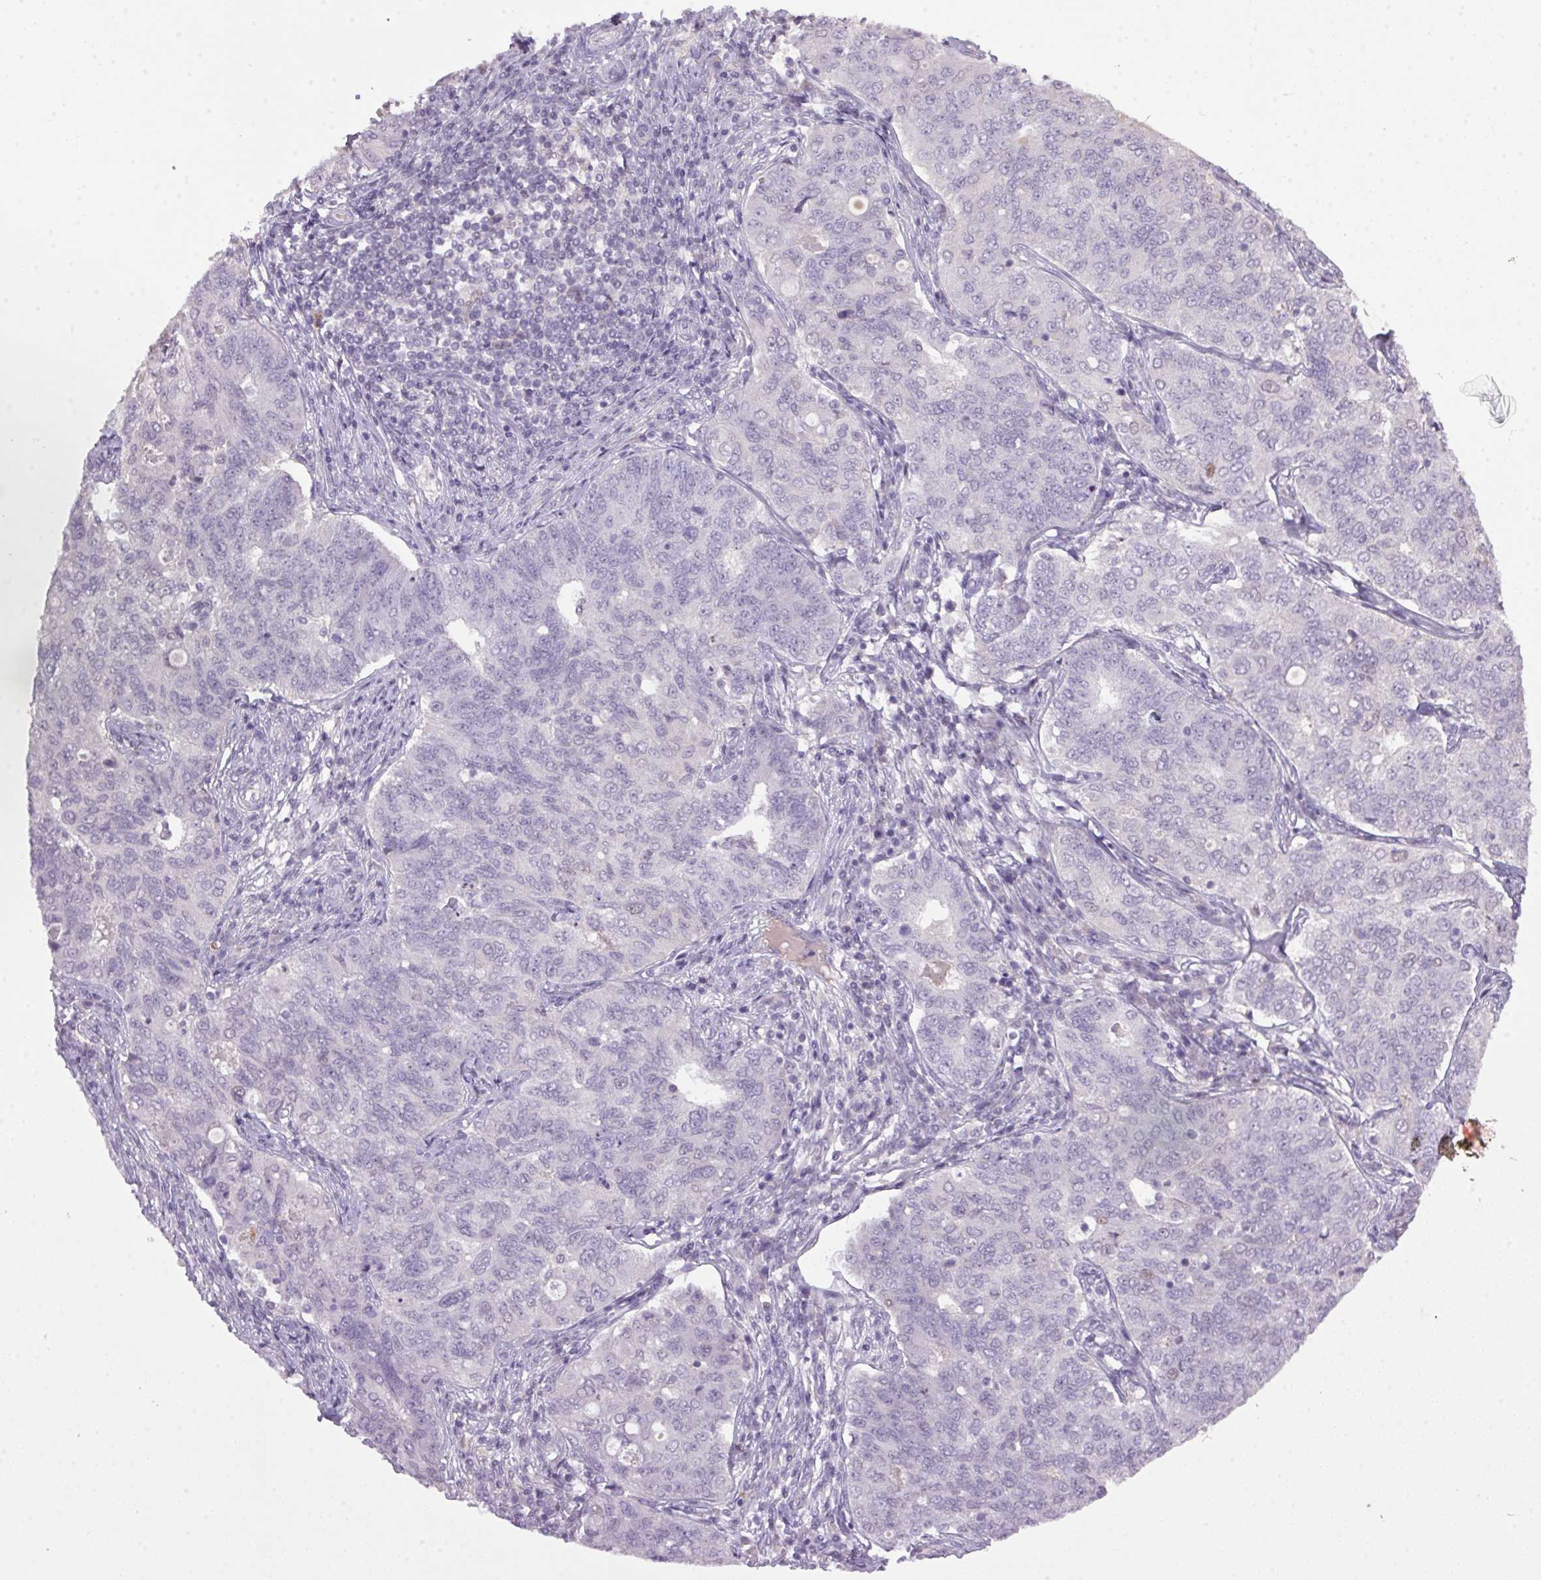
{"staining": {"intensity": "negative", "quantity": "none", "location": "none"}, "tissue": "endometrial cancer", "cell_type": "Tumor cells", "image_type": "cancer", "snomed": [{"axis": "morphology", "description": "Adenocarcinoma, NOS"}, {"axis": "topography", "description": "Endometrium"}], "caption": "Tumor cells are negative for brown protein staining in endometrial cancer.", "gene": "TRDN", "patient": {"sex": "female", "age": 43}}